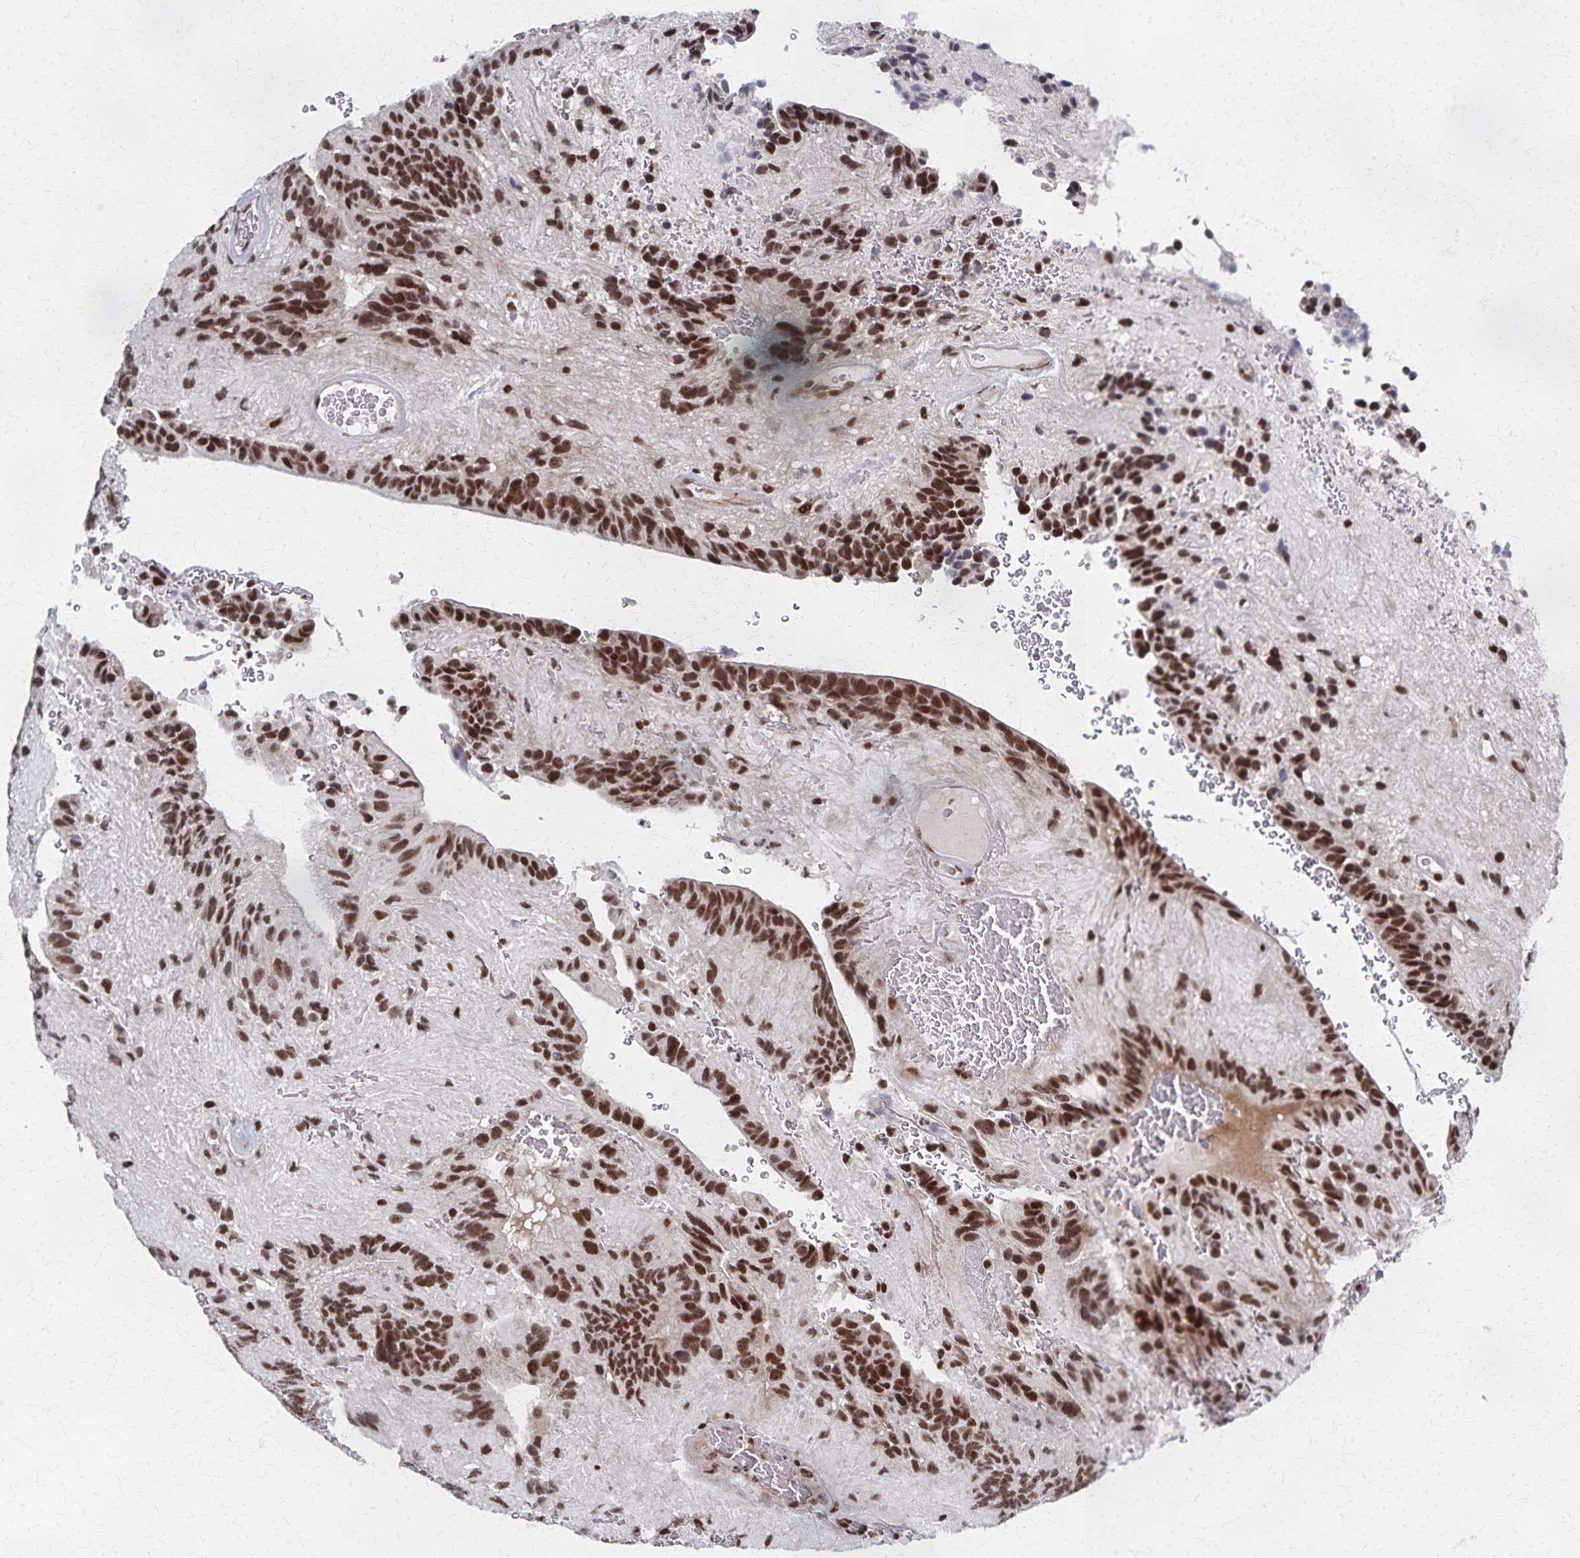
{"staining": {"intensity": "strong", "quantity": ">75%", "location": "nuclear"}, "tissue": "glioma", "cell_type": "Tumor cells", "image_type": "cancer", "snomed": [{"axis": "morphology", "description": "Glioma, malignant, Low grade"}, {"axis": "topography", "description": "Brain"}], "caption": "Glioma stained for a protein displays strong nuclear positivity in tumor cells.", "gene": "GTF2B", "patient": {"sex": "male", "age": 31}}